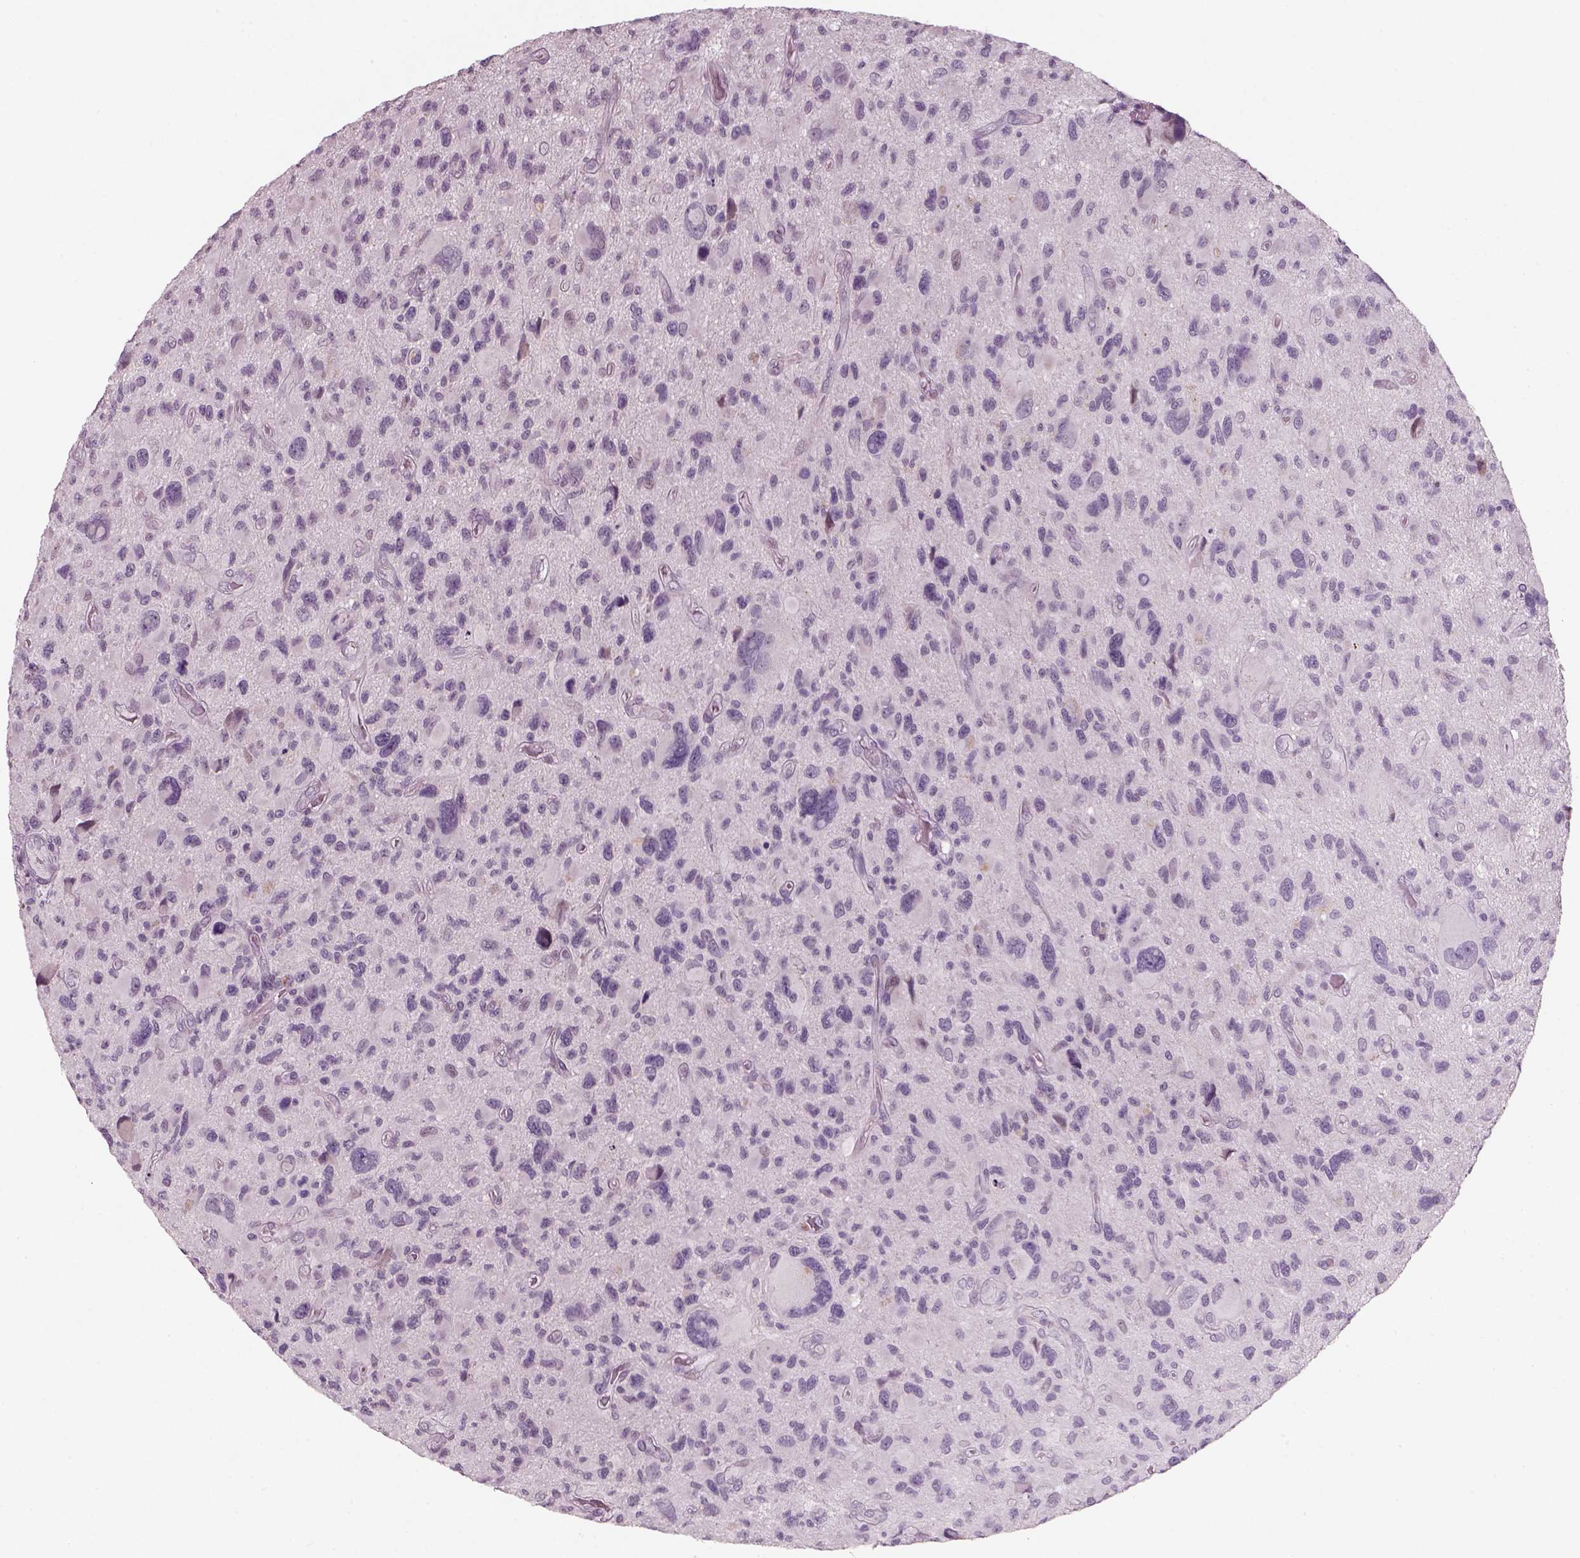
{"staining": {"intensity": "negative", "quantity": "none", "location": "none"}, "tissue": "glioma", "cell_type": "Tumor cells", "image_type": "cancer", "snomed": [{"axis": "morphology", "description": "Glioma, malignant, NOS"}, {"axis": "morphology", "description": "Glioma, malignant, High grade"}, {"axis": "topography", "description": "Brain"}], "caption": "DAB immunohistochemical staining of human high-grade glioma (malignant) demonstrates no significant expression in tumor cells. (Stains: DAB (3,3'-diaminobenzidine) immunohistochemistry with hematoxylin counter stain, Microscopy: brightfield microscopy at high magnification).", "gene": "PENK", "patient": {"sex": "female", "age": 71}}